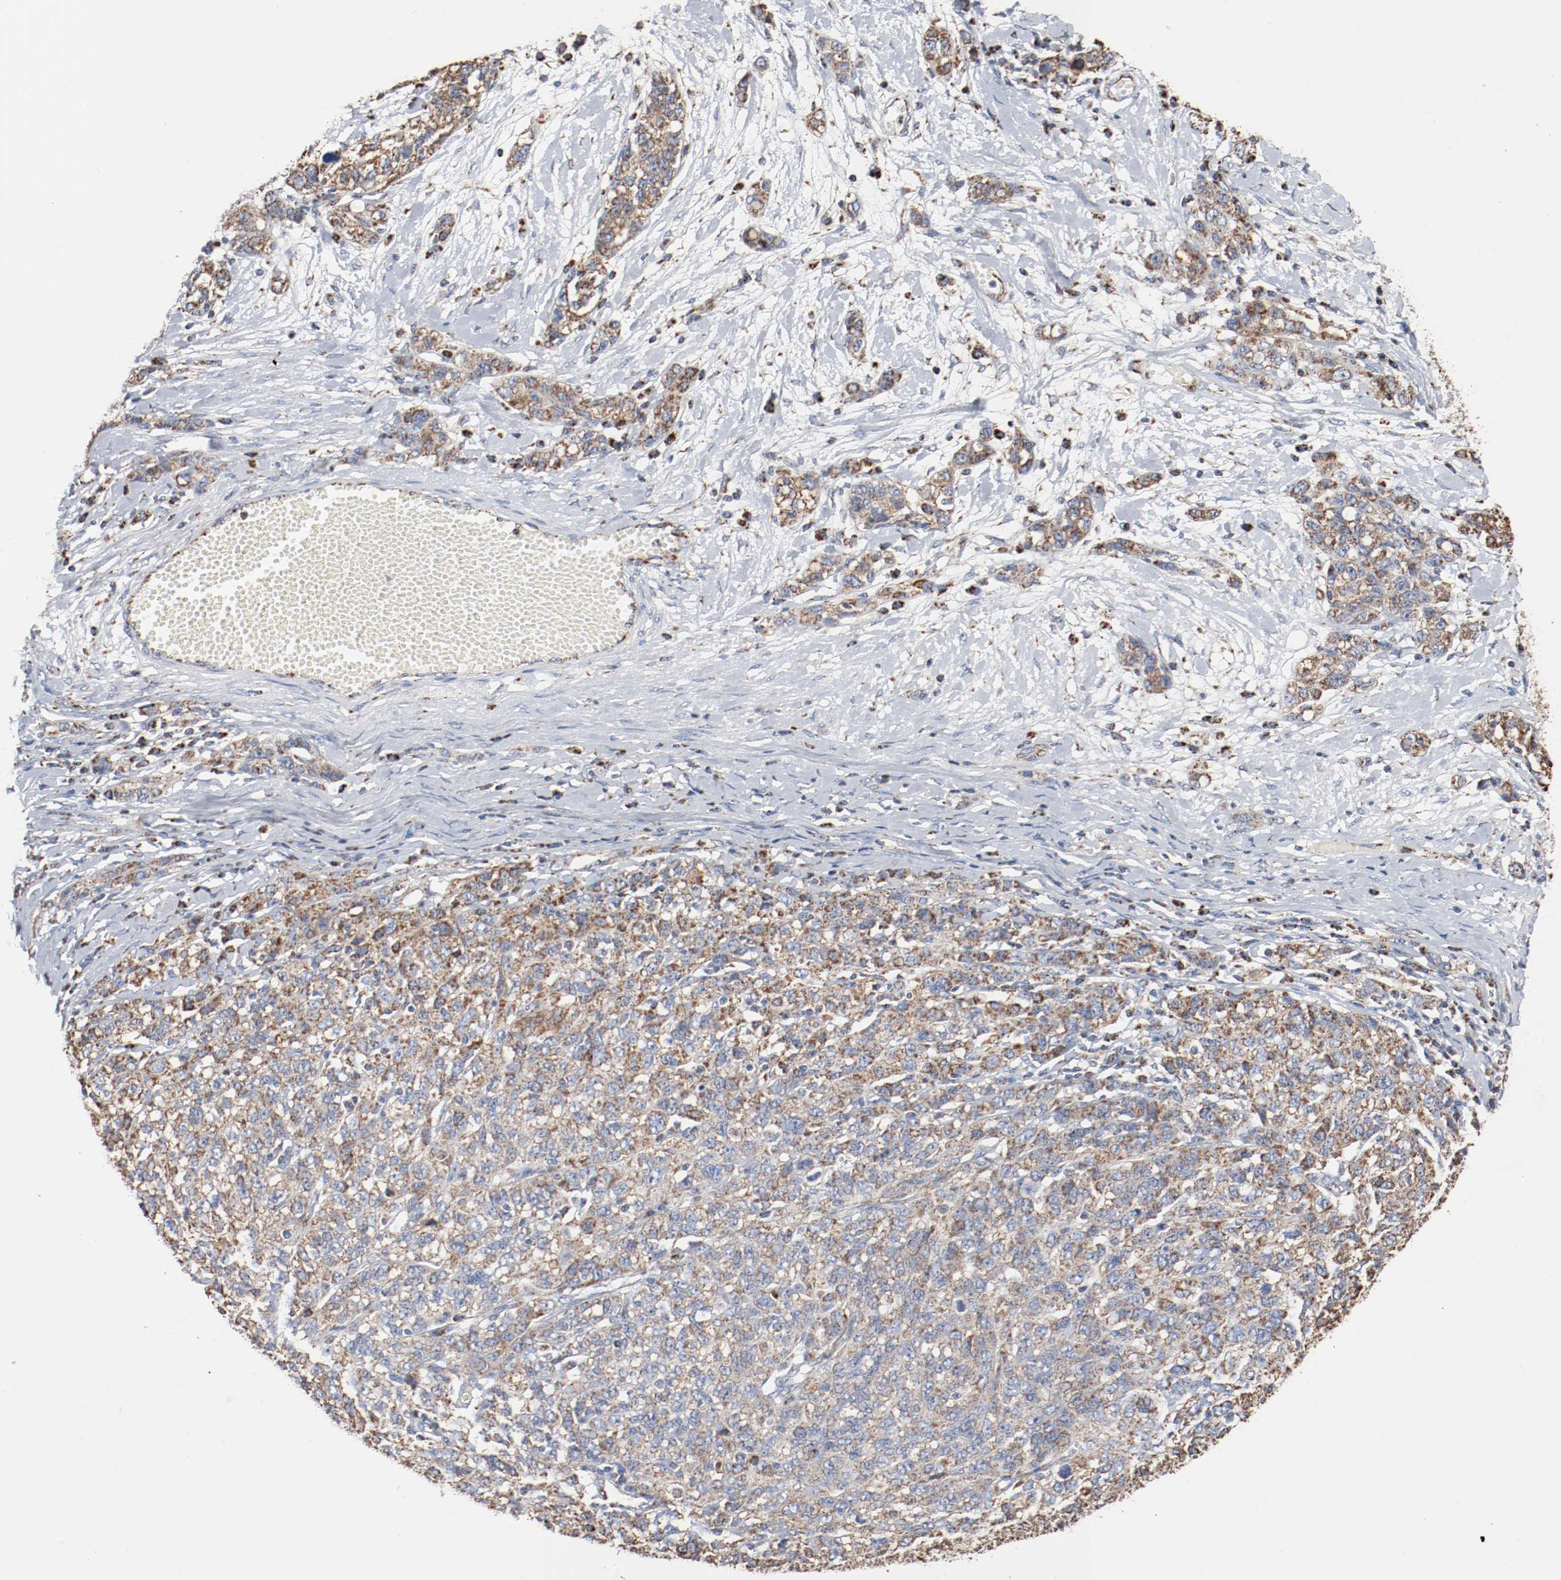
{"staining": {"intensity": "weak", "quantity": ">75%", "location": "cytoplasmic/membranous"}, "tissue": "ovarian cancer", "cell_type": "Tumor cells", "image_type": "cancer", "snomed": [{"axis": "morphology", "description": "Cystadenocarcinoma, serous, NOS"}, {"axis": "topography", "description": "Ovary"}], "caption": "Approximately >75% of tumor cells in human serous cystadenocarcinoma (ovarian) reveal weak cytoplasmic/membranous protein positivity as visualized by brown immunohistochemical staining.", "gene": "NDUFS4", "patient": {"sex": "female", "age": 71}}